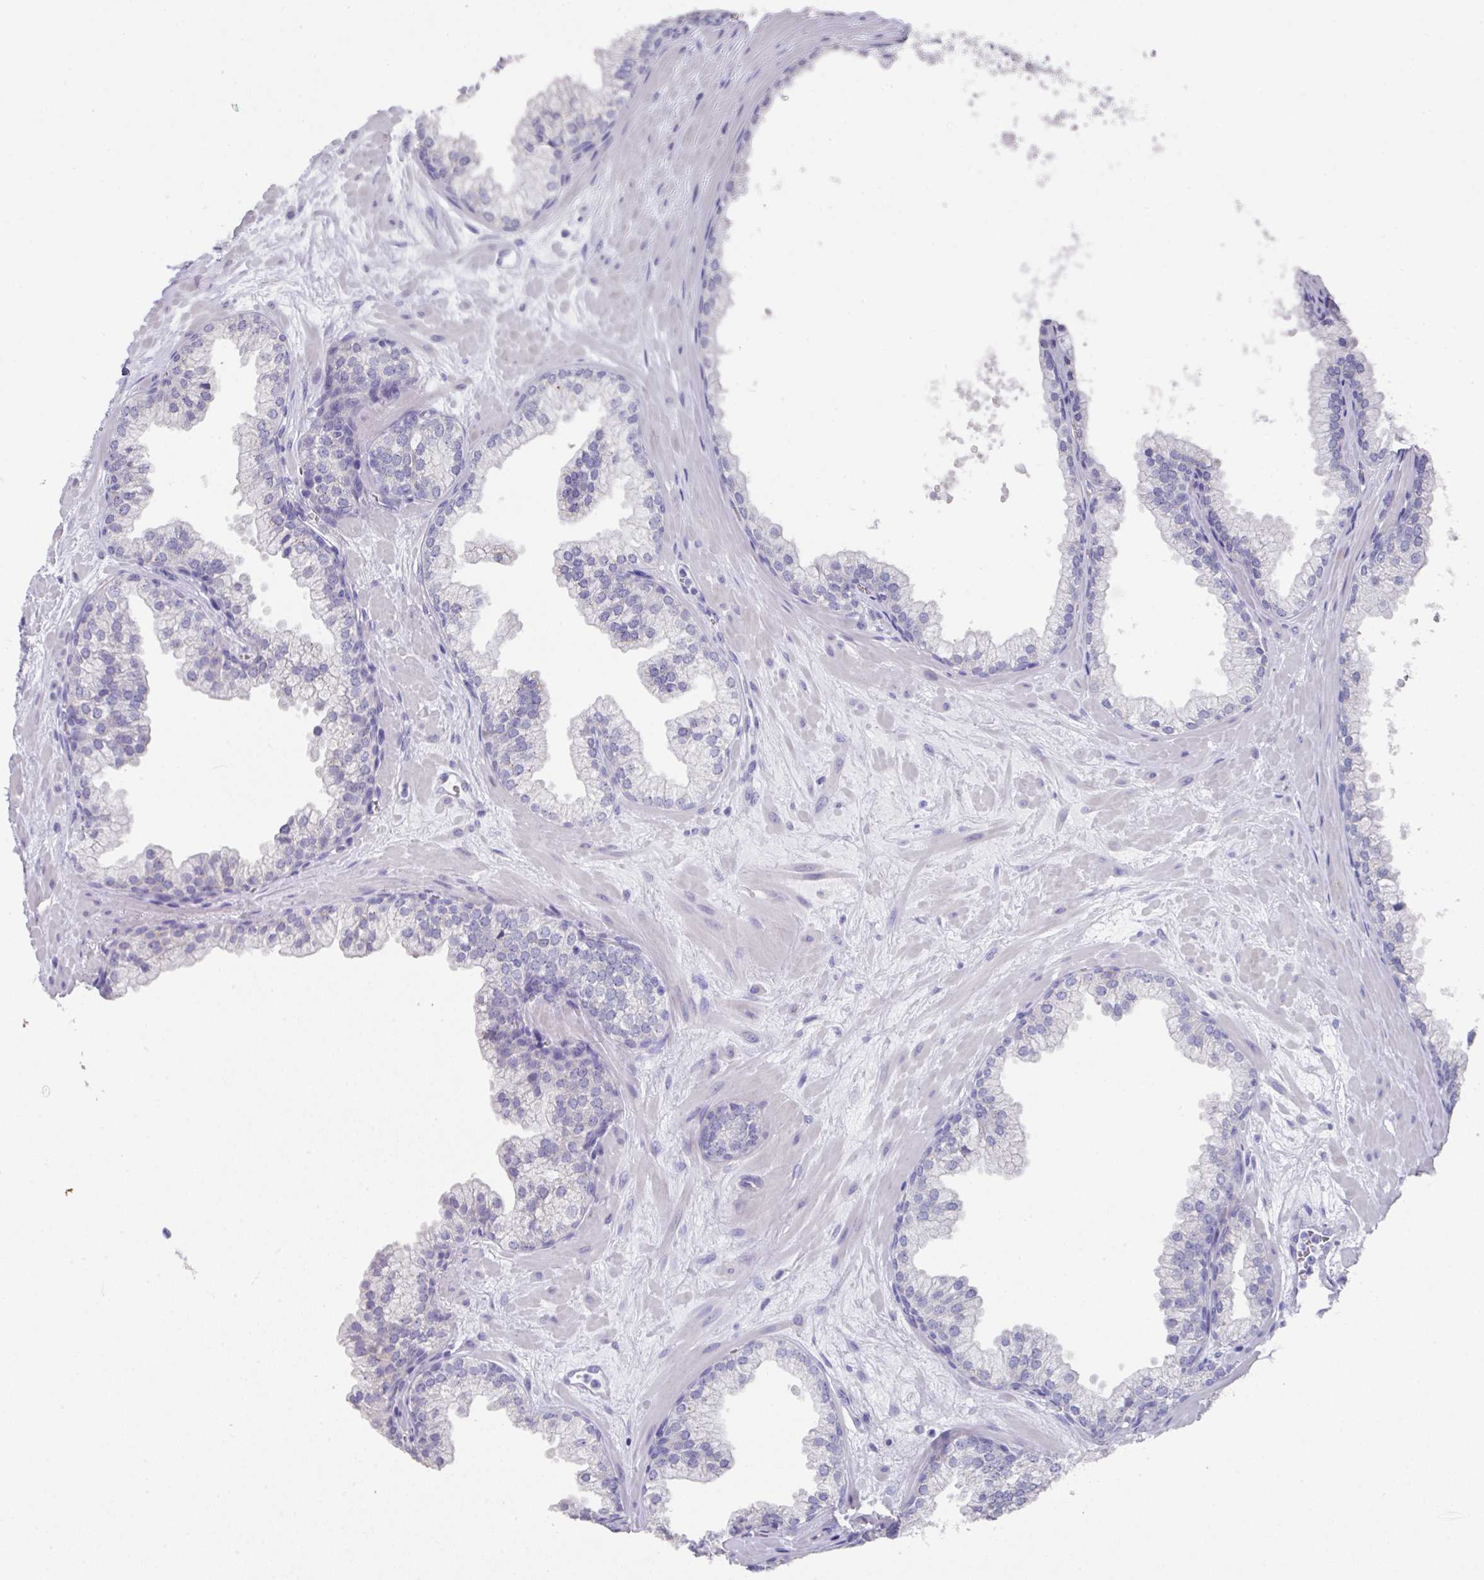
{"staining": {"intensity": "negative", "quantity": "none", "location": "none"}, "tissue": "prostate", "cell_type": "Glandular cells", "image_type": "normal", "snomed": [{"axis": "morphology", "description": "Normal tissue, NOS"}, {"axis": "topography", "description": "Prostate"}, {"axis": "topography", "description": "Peripheral nerve tissue"}], "caption": "Photomicrograph shows no protein positivity in glandular cells of normal prostate.", "gene": "DAZ1", "patient": {"sex": "male", "age": 61}}